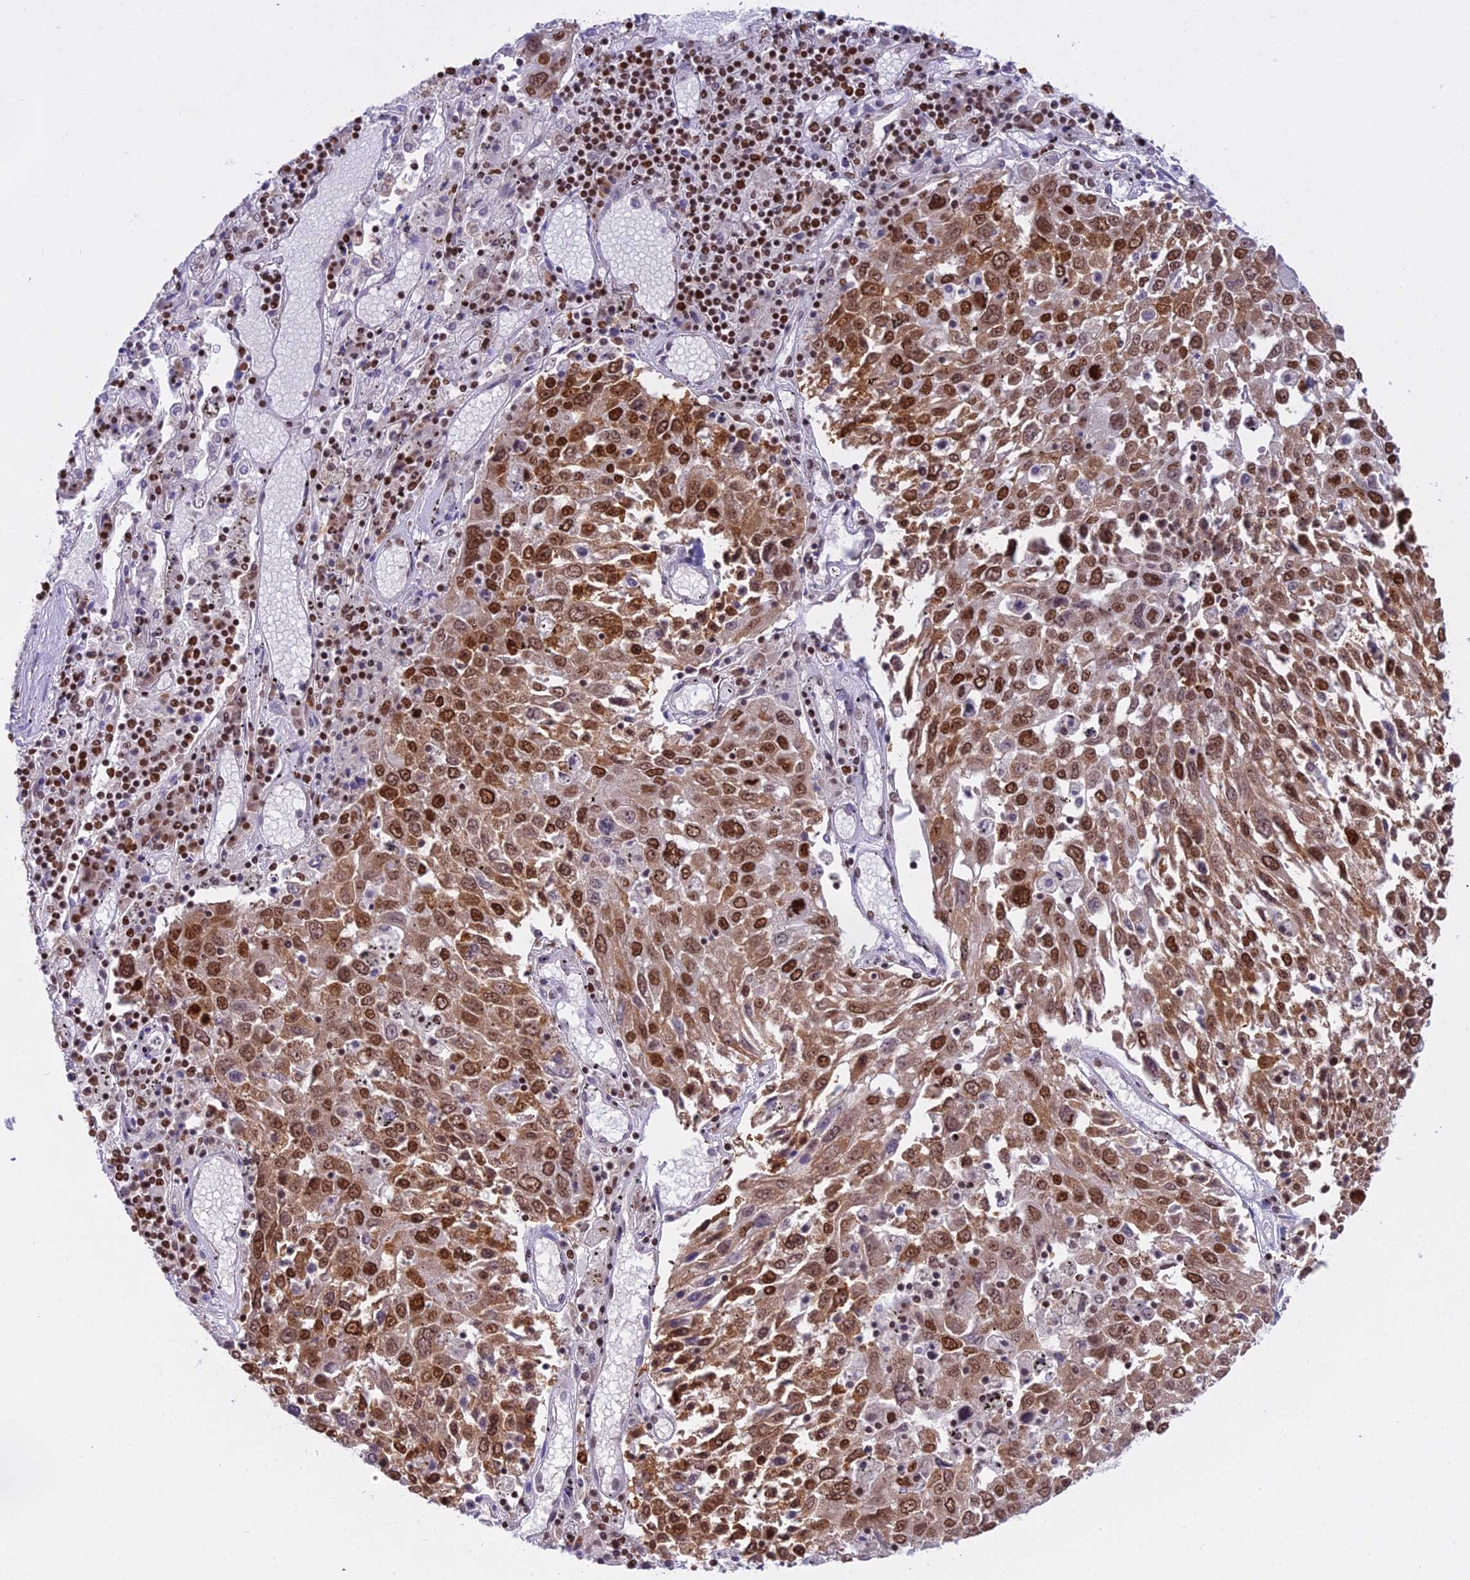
{"staining": {"intensity": "moderate", "quantity": ">75%", "location": "cytoplasmic/membranous,nuclear"}, "tissue": "lung cancer", "cell_type": "Tumor cells", "image_type": "cancer", "snomed": [{"axis": "morphology", "description": "Squamous cell carcinoma, NOS"}, {"axis": "topography", "description": "Lung"}], "caption": "Lung squamous cell carcinoma was stained to show a protein in brown. There is medium levels of moderate cytoplasmic/membranous and nuclear positivity in approximately >75% of tumor cells.", "gene": "PARP1", "patient": {"sex": "male", "age": 65}}